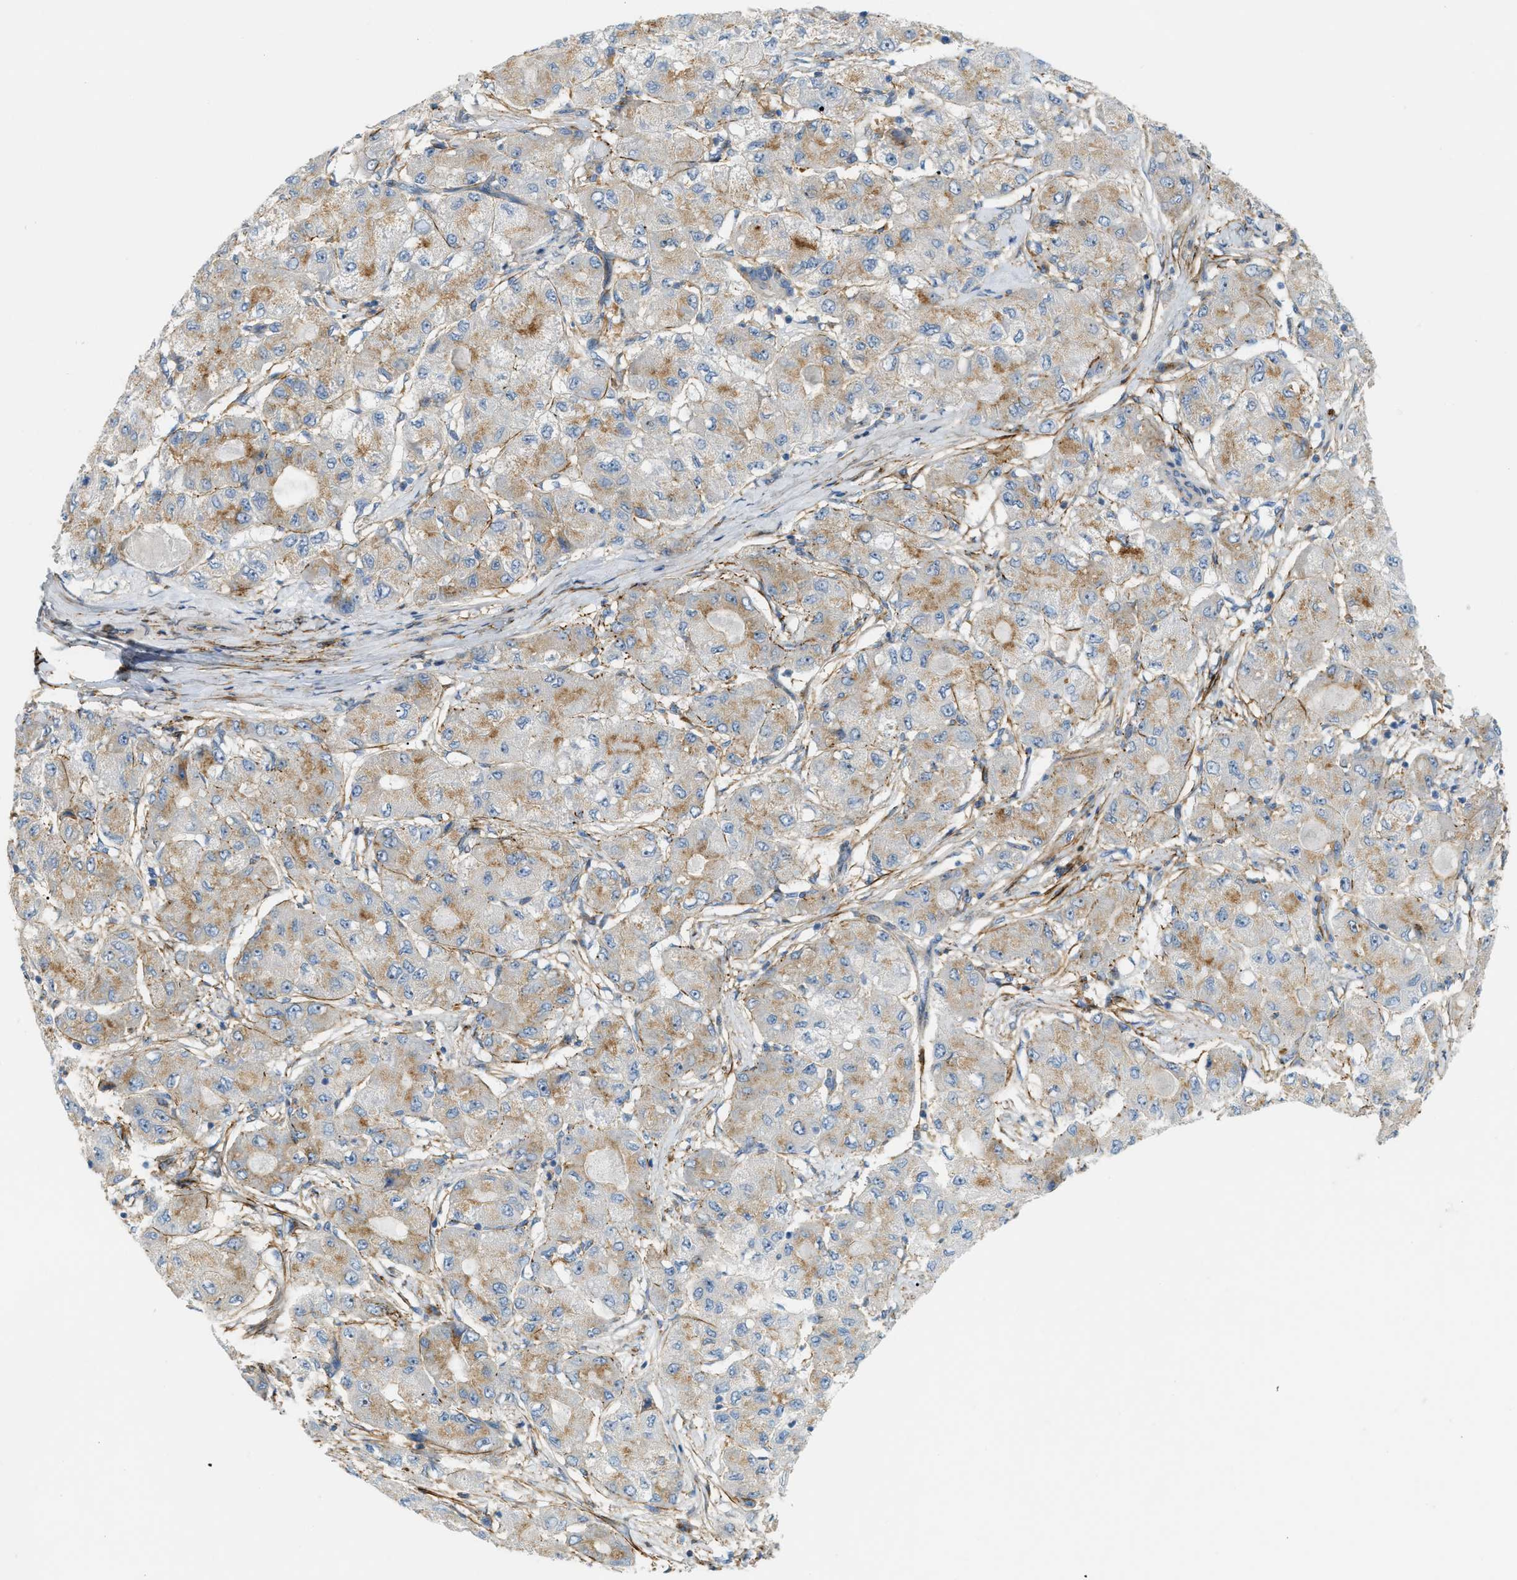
{"staining": {"intensity": "weak", "quantity": ">75%", "location": "cytoplasmic/membranous"}, "tissue": "liver cancer", "cell_type": "Tumor cells", "image_type": "cancer", "snomed": [{"axis": "morphology", "description": "Carcinoma, Hepatocellular, NOS"}, {"axis": "topography", "description": "Liver"}], "caption": "Immunohistochemistry photomicrograph of liver cancer (hepatocellular carcinoma) stained for a protein (brown), which shows low levels of weak cytoplasmic/membranous expression in about >75% of tumor cells.", "gene": "LMBRD1", "patient": {"sex": "male", "age": 80}}